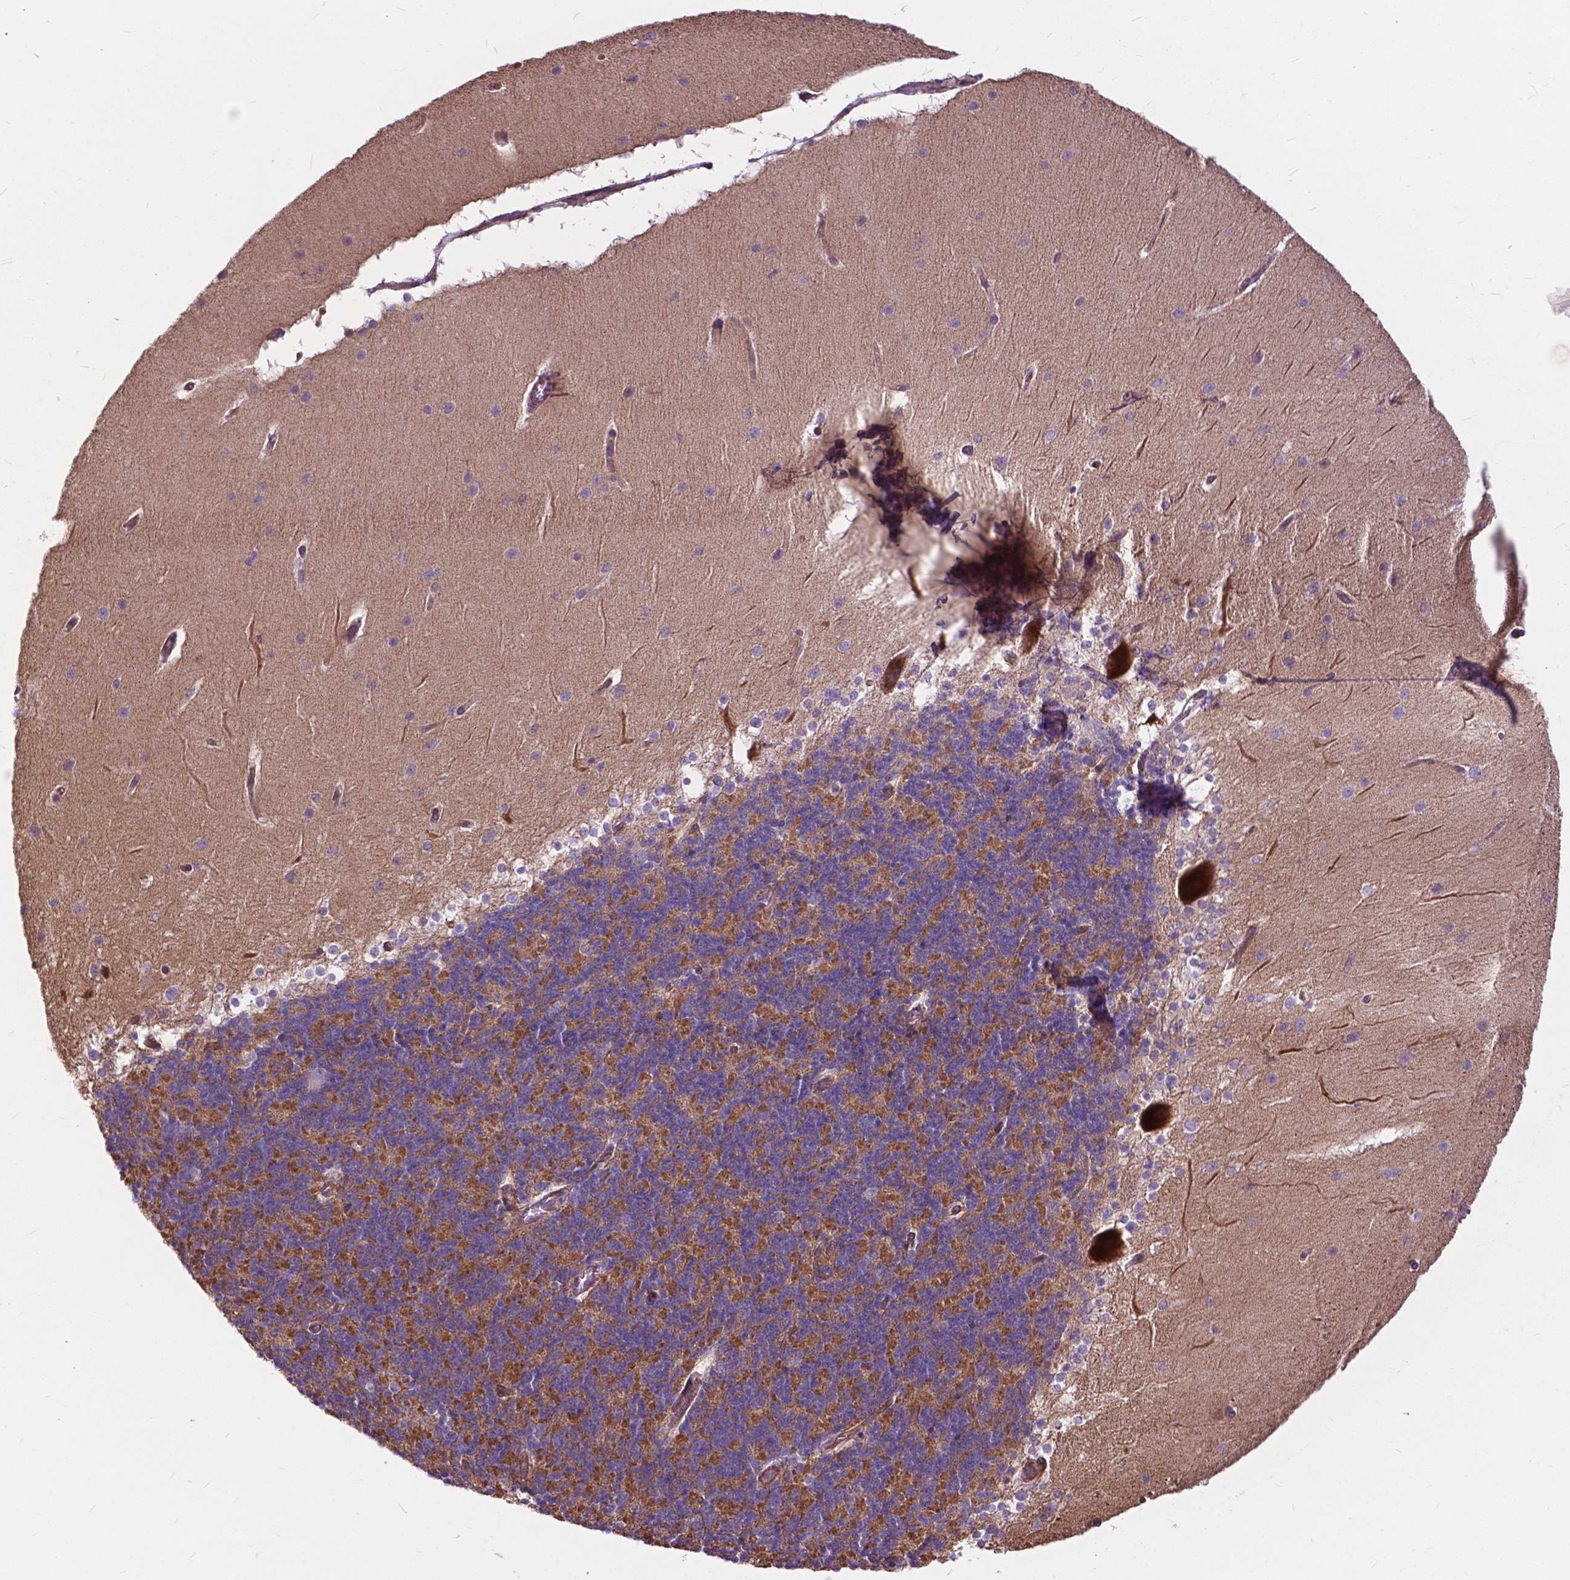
{"staining": {"intensity": "moderate", "quantity": ">75%", "location": "cytoplasmic/membranous"}, "tissue": "cerebellum", "cell_type": "Cells in granular layer", "image_type": "normal", "snomed": [{"axis": "morphology", "description": "Normal tissue, NOS"}, {"axis": "topography", "description": "Cerebellum"}], "caption": "This is an image of immunohistochemistry staining of unremarkable cerebellum, which shows moderate positivity in the cytoplasmic/membranous of cells in granular layer.", "gene": "FLT4", "patient": {"sex": "female", "age": 19}}